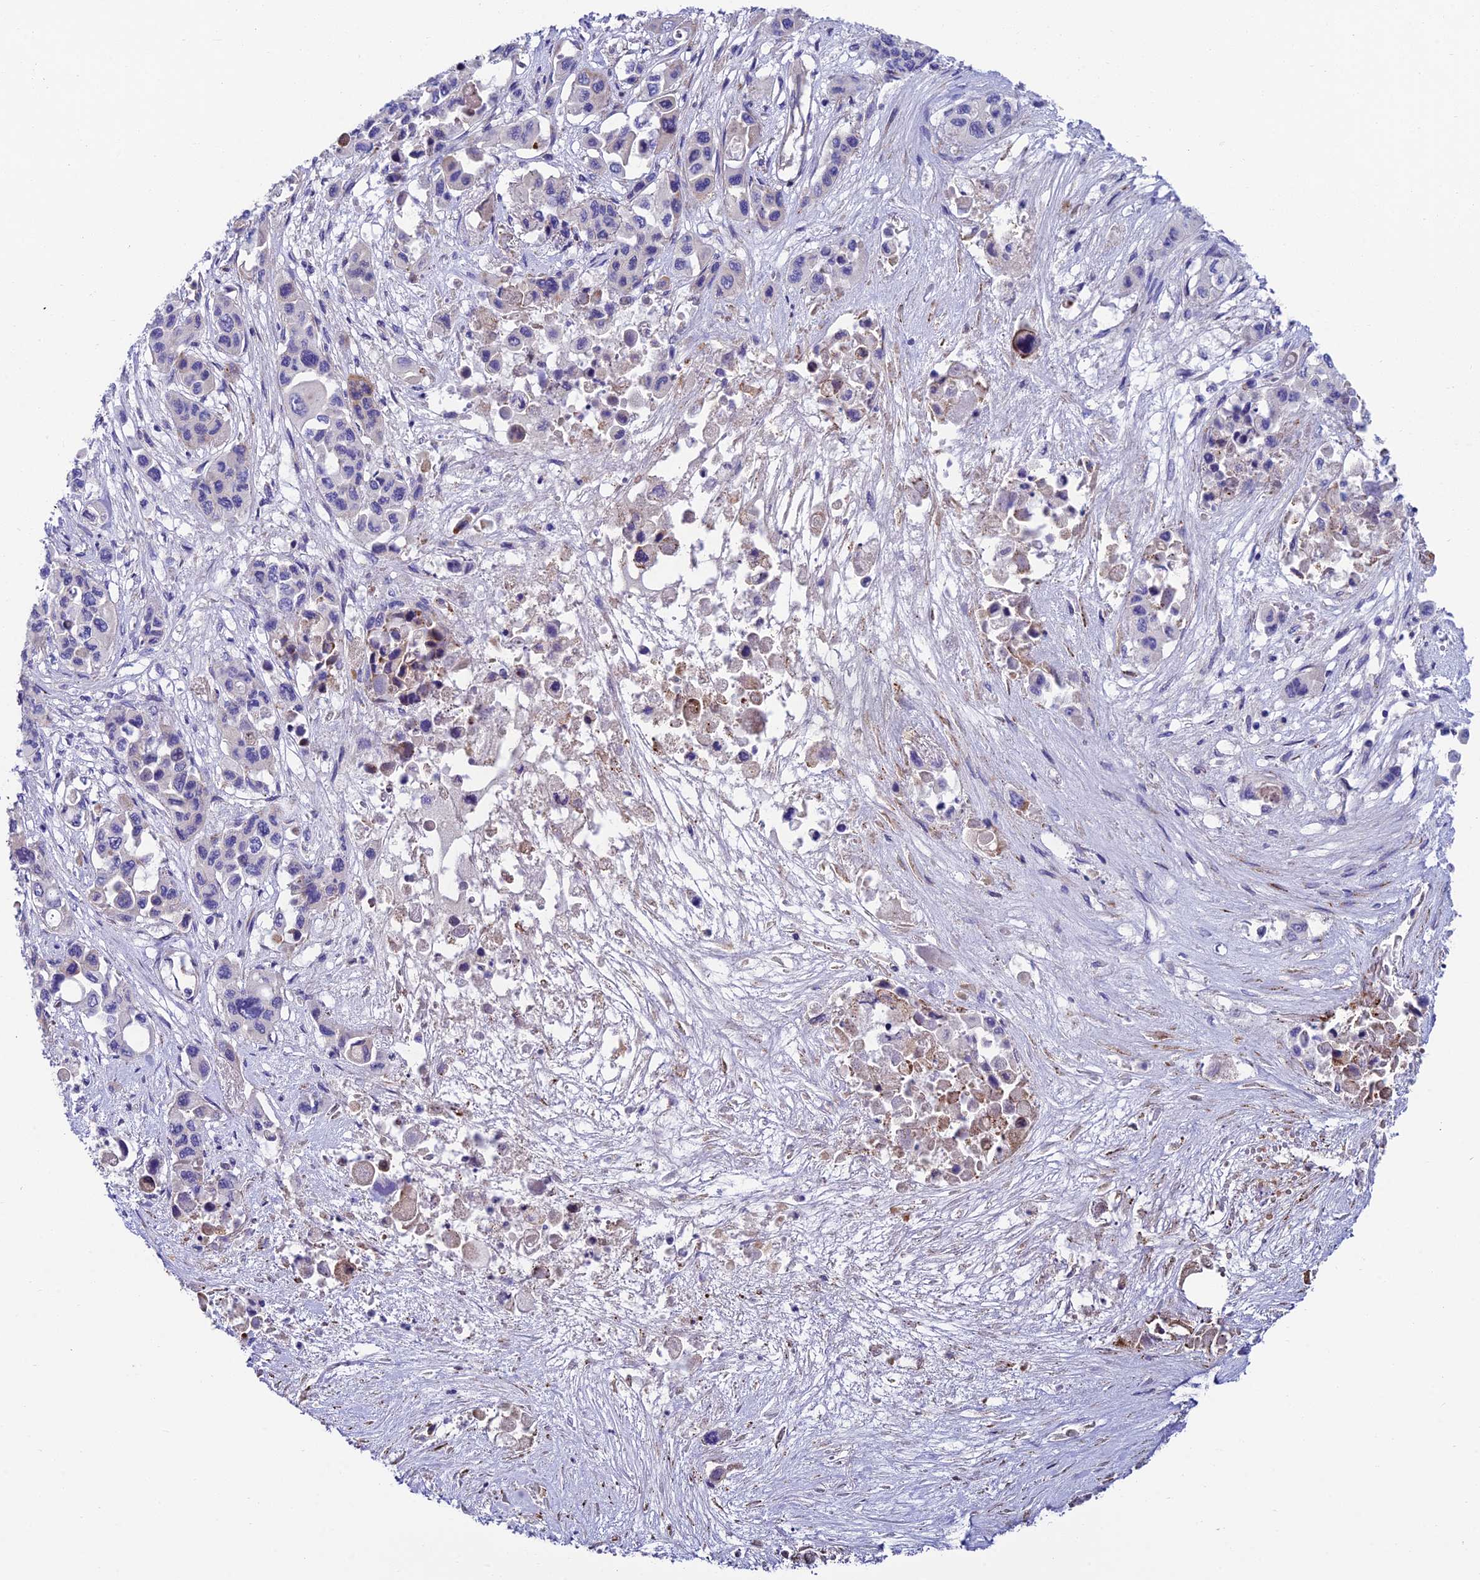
{"staining": {"intensity": "negative", "quantity": "none", "location": "none"}, "tissue": "pancreatic cancer", "cell_type": "Tumor cells", "image_type": "cancer", "snomed": [{"axis": "morphology", "description": "Adenocarcinoma, NOS"}, {"axis": "topography", "description": "Pancreas"}], "caption": "IHC image of human pancreatic adenocarcinoma stained for a protein (brown), which exhibits no staining in tumor cells. (DAB IHC with hematoxylin counter stain).", "gene": "MACIR", "patient": {"sex": "male", "age": 92}}